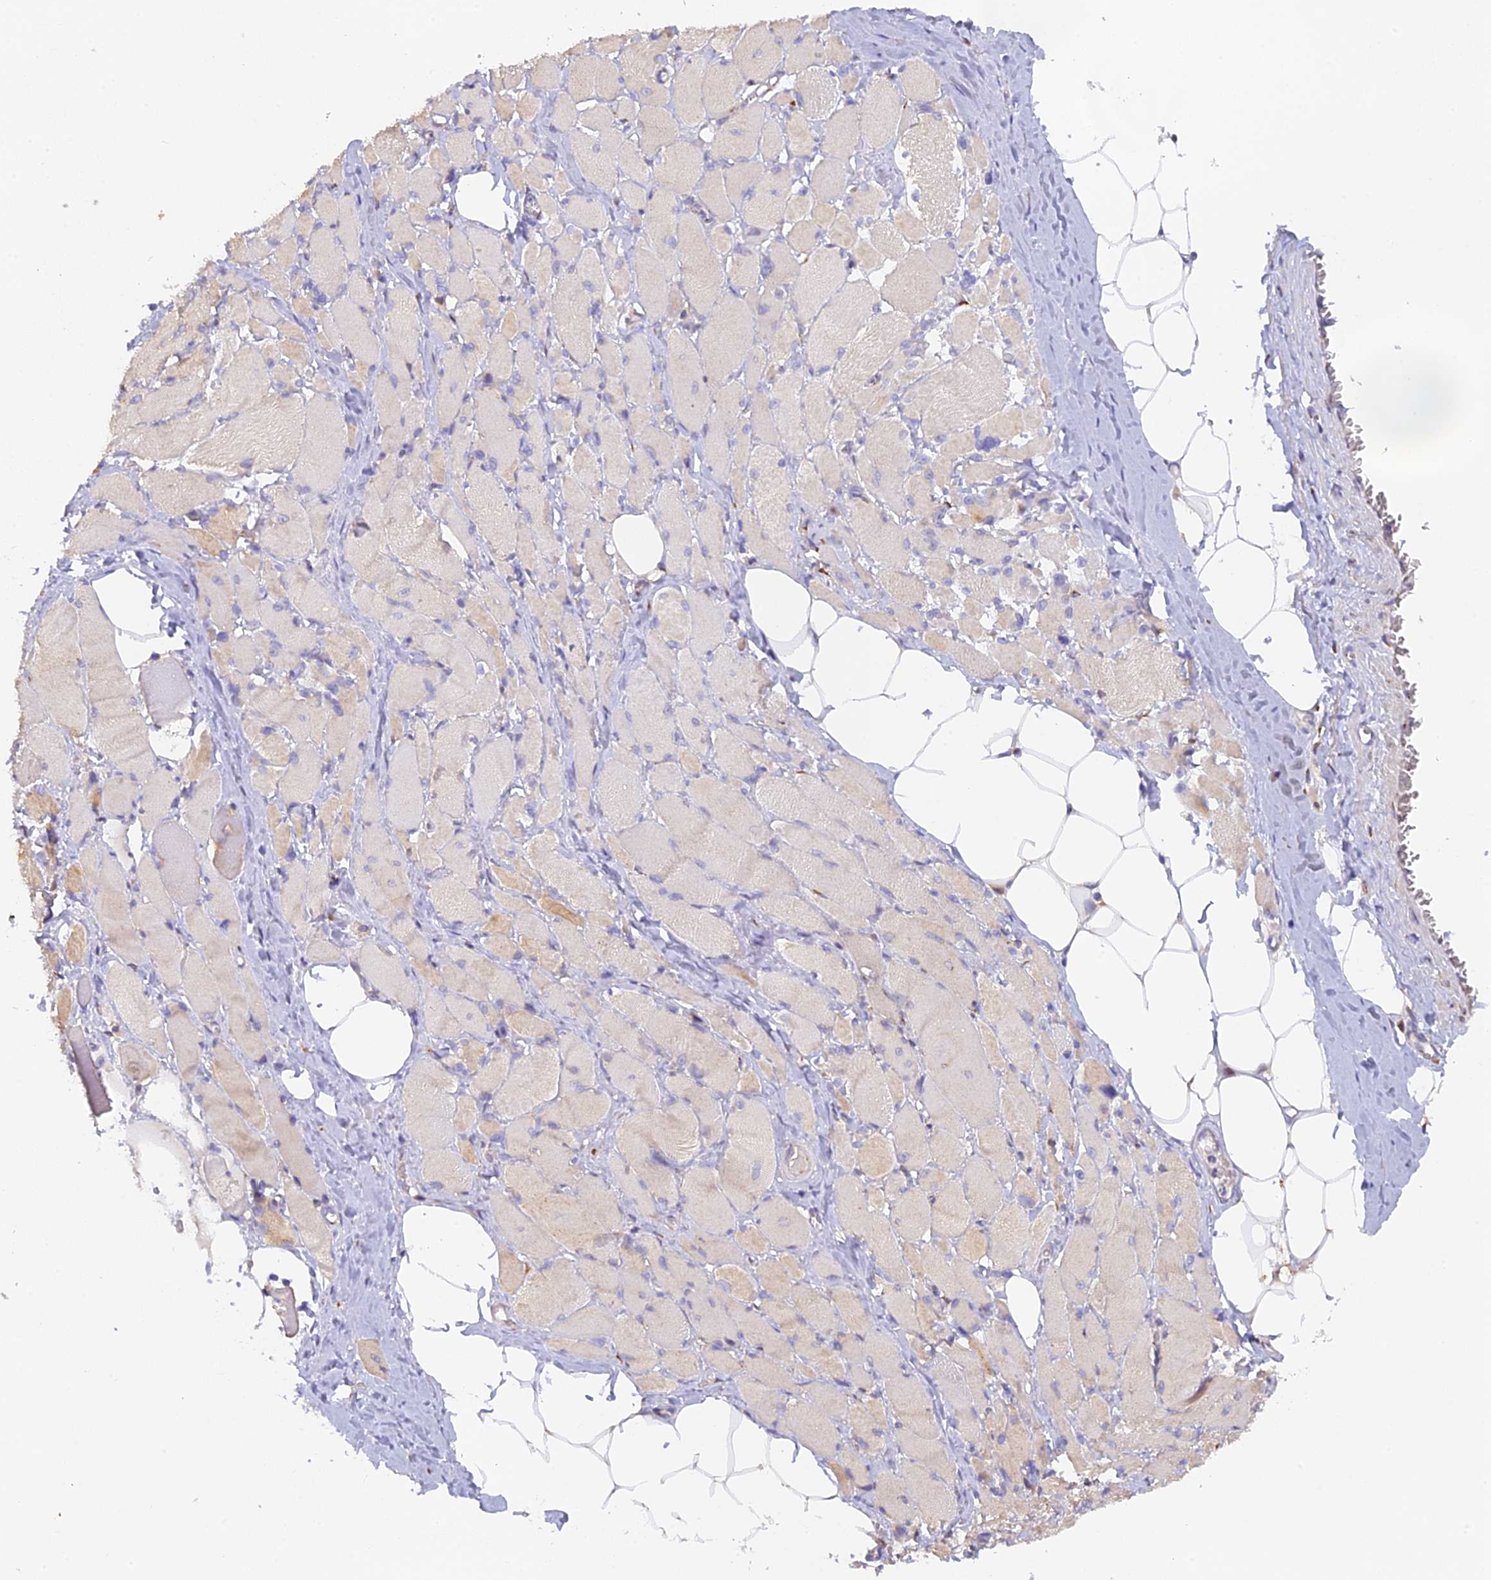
{"staining": {"intensity": "weak", "quantity": "<25%", "location": "cytoplasmic/membranous"}, "tissue": "skeletal muscle", "cell_type": "Myocytes", "image_type": "normal", "snomed": [{"axis": "morphology", "description": "Normal tissue, NOS"}, {"axis": "morphology", "description": "Basal cell carcinoma"}, {"axis": "topography", "description": "Skeletal muscle"}], "caption": "Skeletal muscle was stained to show a protein in brown. There is no significant staining in myocytes. (Immunohistochemistry, brightfield microscopy, high magnification).", "gene": "SNX17", "patient": {"sex": "female", "age": 64}}